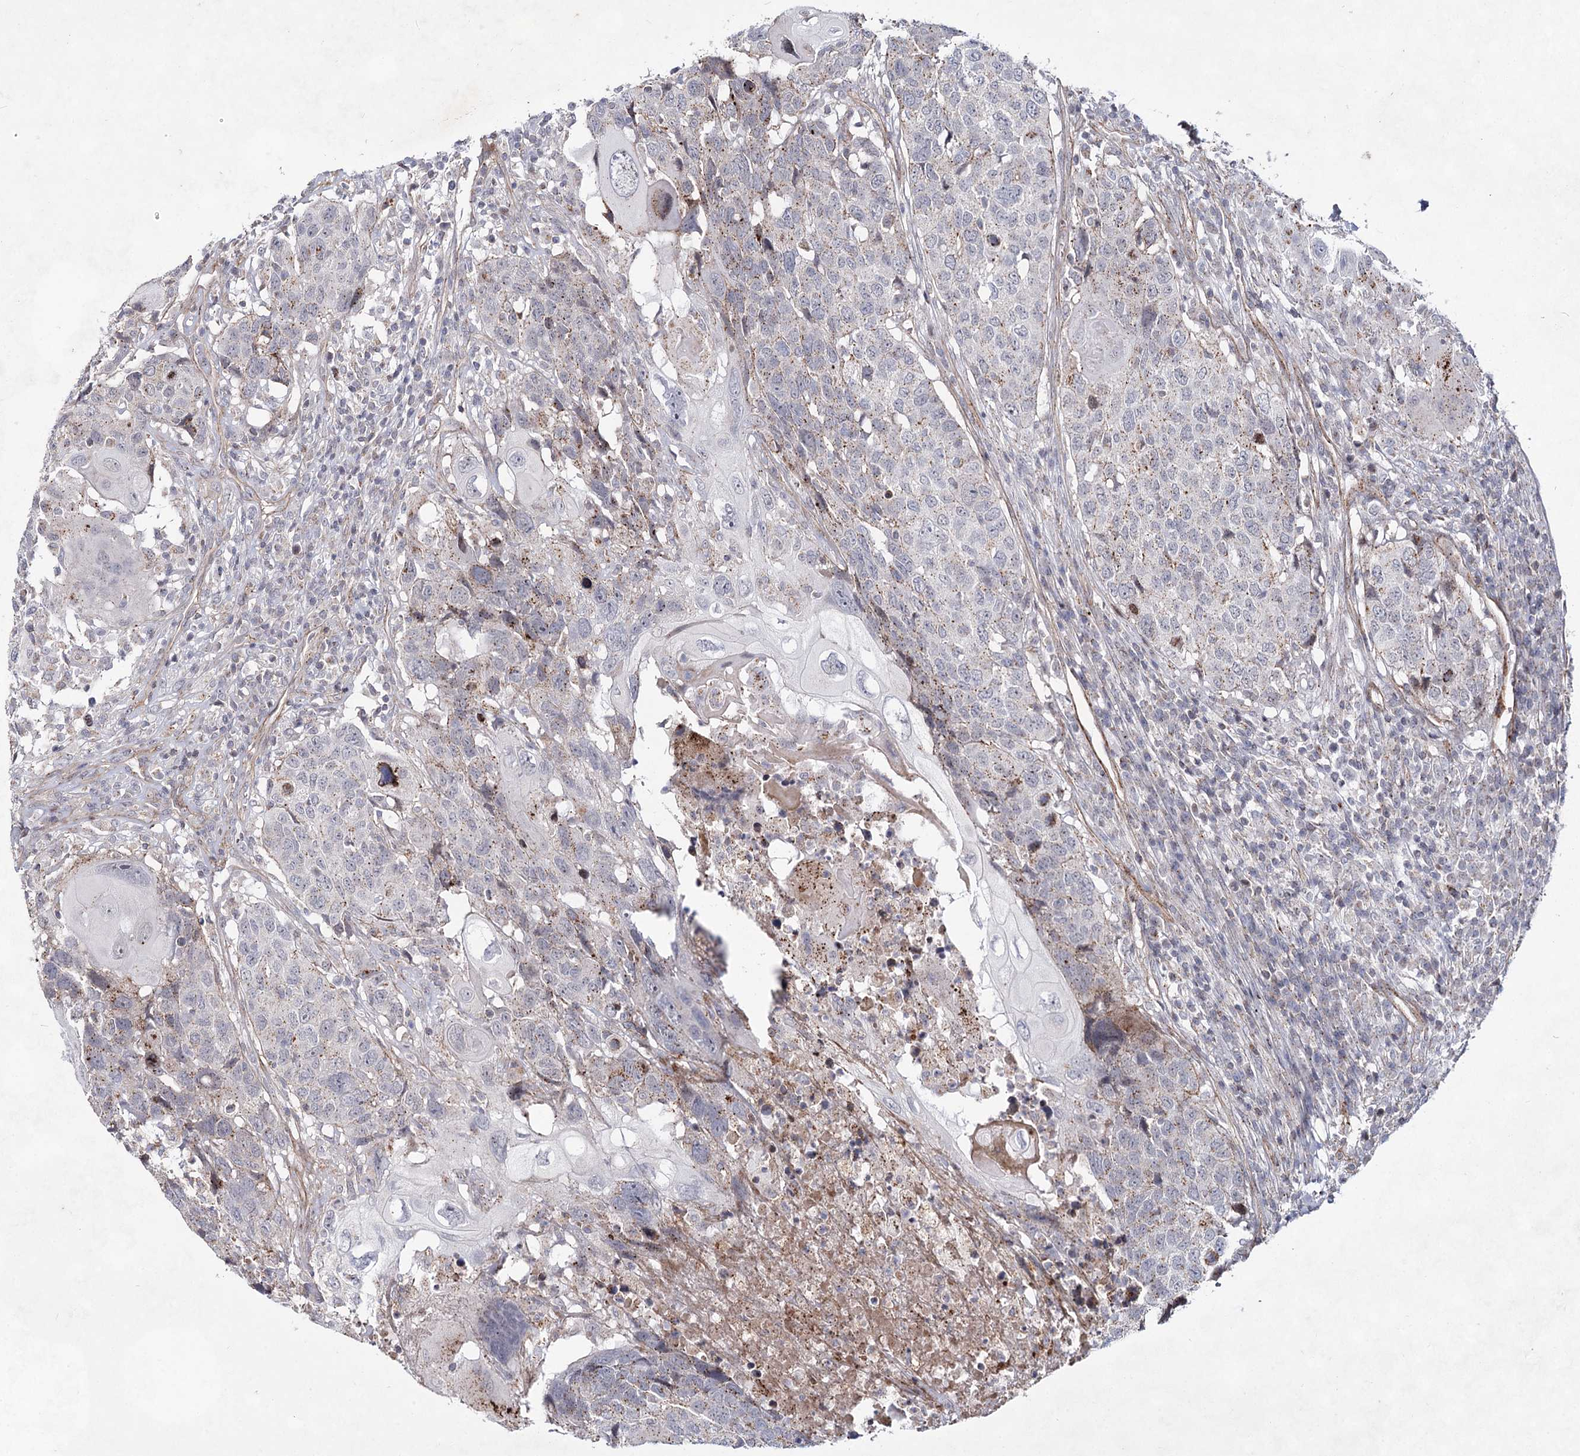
{"staining": {"intensity": "moderate", "quantity": "<25%", "location": "cytoplasmic/membranous"}, "tissue": "head and neck cancer", "cell_type": "Tumor cells", "image_type": "cancer", "snomed": [{"axis": "morphology", "description": "Squamous cell carcinoma, NOS"}, {"axis": "topography", "description": "Head-Neck"}], "caption": "Head and neck squamous cell carcinoma stained for a protein (brown) exhibits moderate cytoplasmic/membranous positive positivity in about <25% of tumor cells.", "gene": "ATL2", "patient": {"sex": "male", "age": 66}}